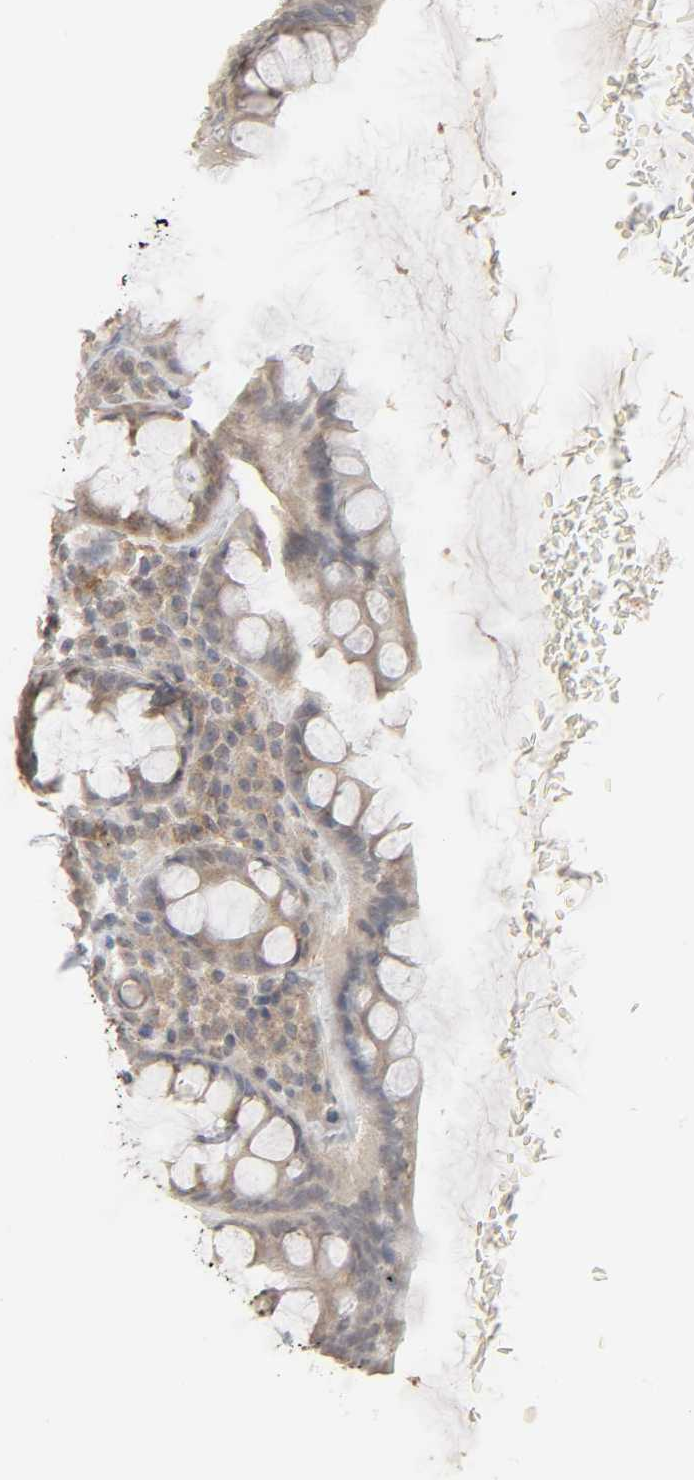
{"staining": {"intensity": "weak", "quantity": ">75%", "location": "cytoplasmic/membranous"}, "tissue": "rectum", "cell_type": "Glandular cells", "image_type": "normal", "snomed": [{"axis": "morphology", "description": "Normal tissue, NOS"}, {"axis": "topography", "description": "Rectum"}], "caption": "The histopathology image demonstrates immunohistochemical staining of benign rectum. There is weak cytoplasmic/membranous staining is identified in approximately >75% of glandular cells.", "gene": "CLEC4E", "patient": {"sex": "male", "age": 92}}